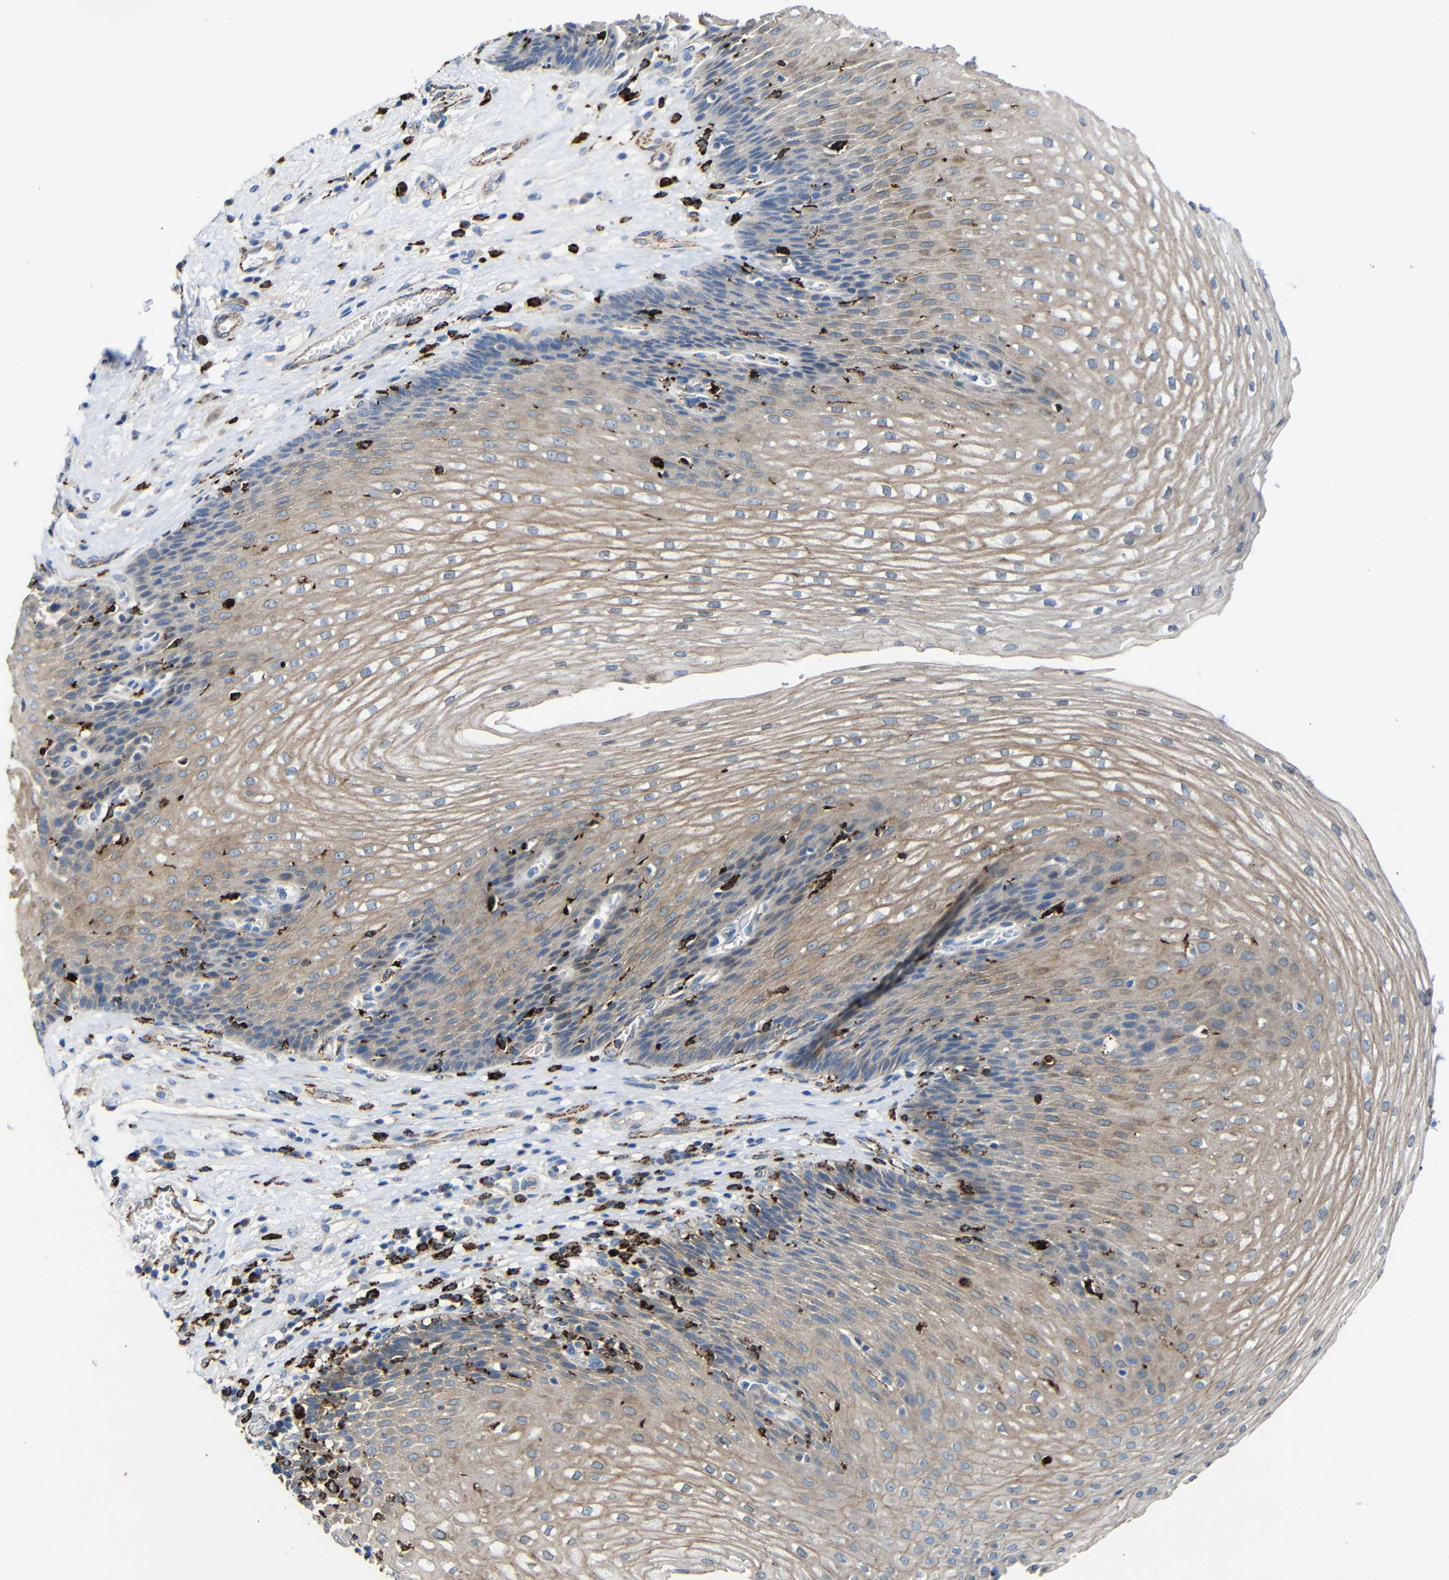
{"staining": {"intensity": "moderate", "quantity": ">75%", "location": "cytoplasmic/membranous"}, "tissue": "esophagus", "cell_type": "Squamous epithelial cells", "image_type": "normal", "snomed": [{"axis": "morphology", "description": "Normal tissue, NOS"}, {"axis": "topography", "description": "Esophagus"}], "caption": "Immunohistochemistry (DAB (3,3'-diaminobenzidine)) staining of normal esophagus reveals moderate cytoplasmic/membranous protein staining in approximately >75% of squamous epithelial cells.", "gene": "HLA", "patient": {"sex": "male", "age": 48}}